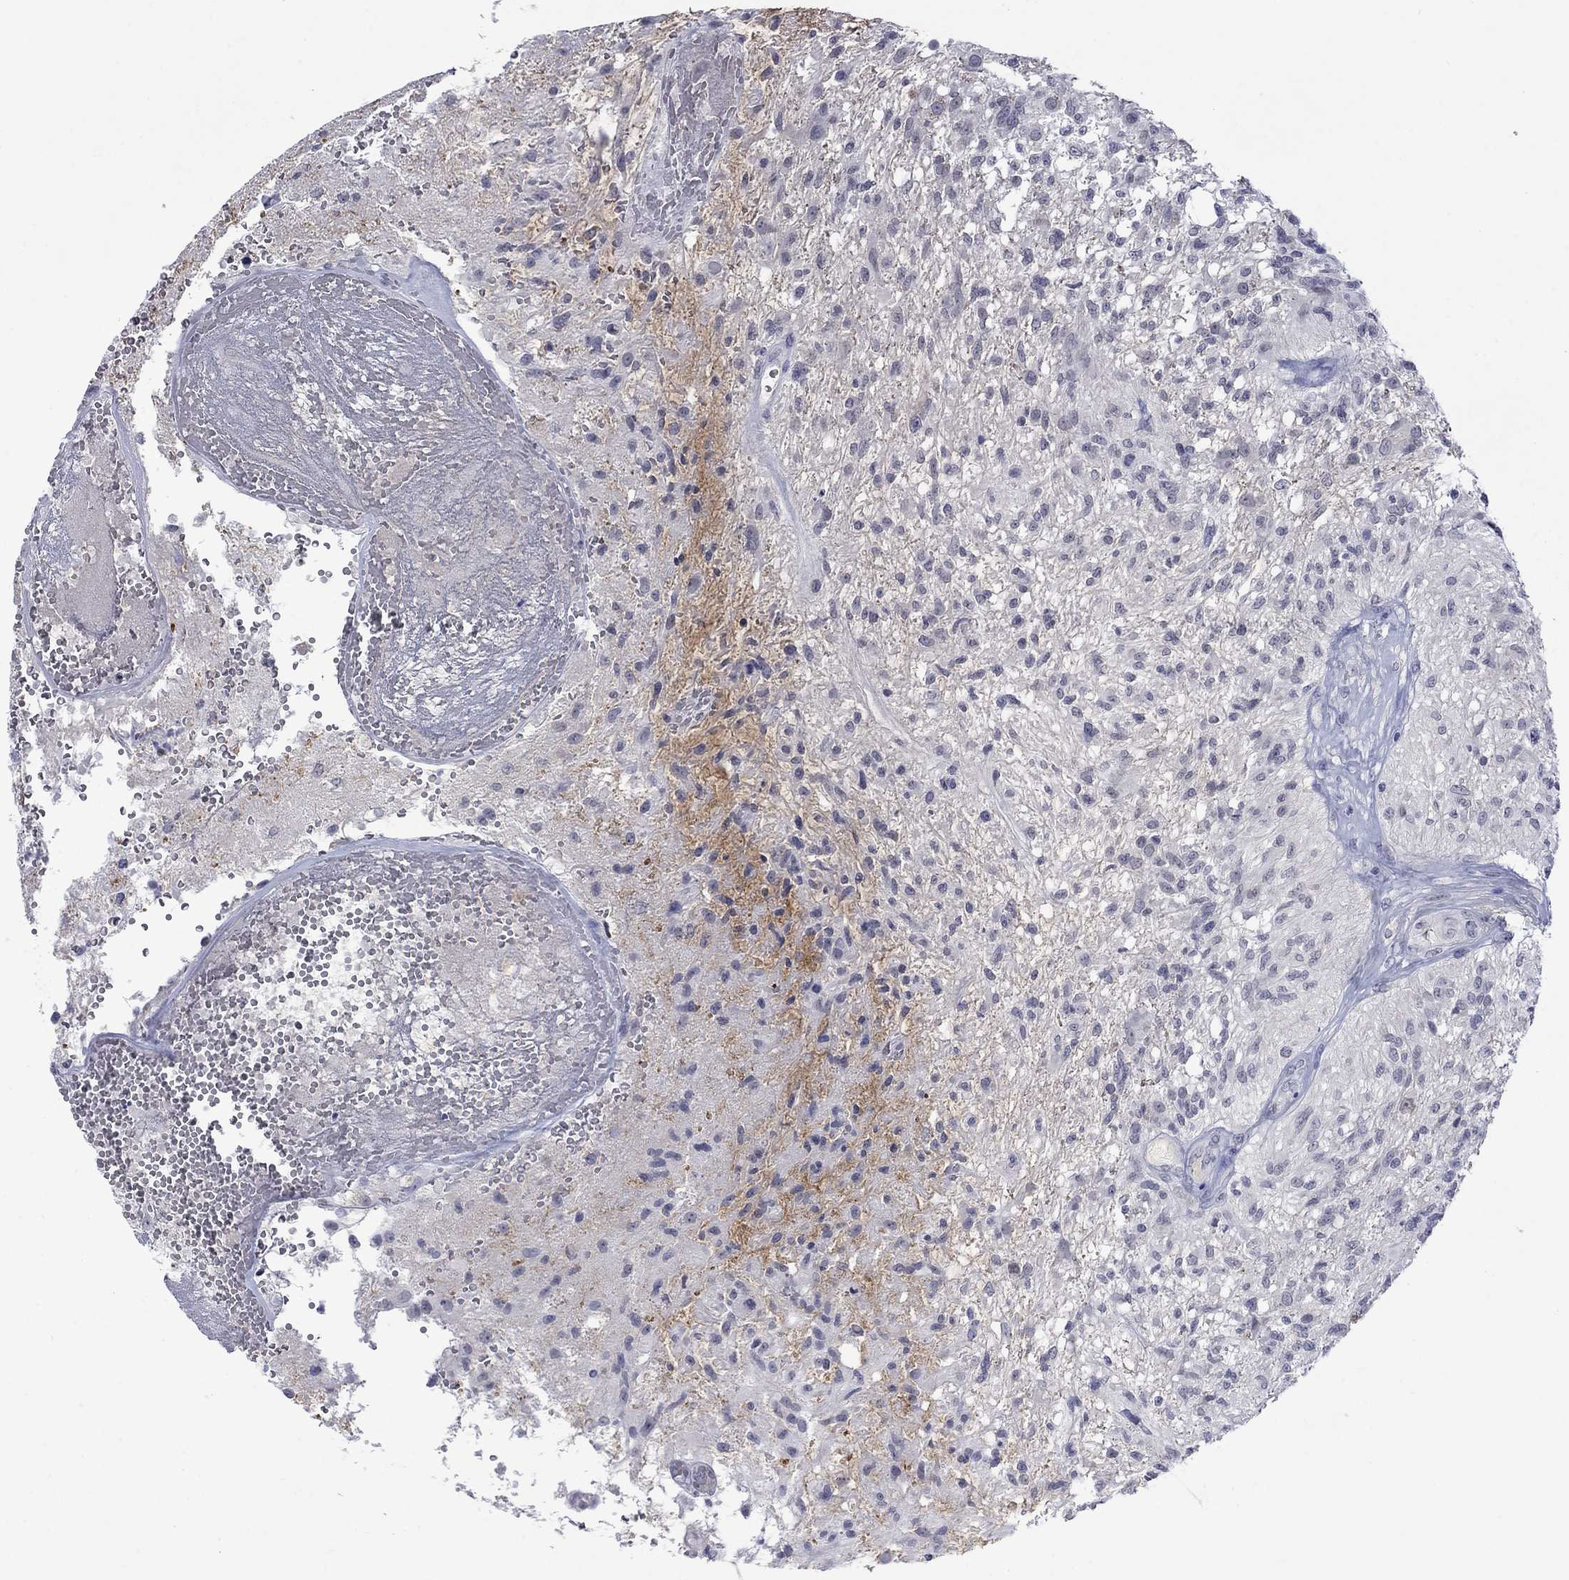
{"staining": {"intensity": "negative", "quantity": "none", "location": "none"}, "tissue": "glioma", "cell_type": "Tumor cells", "image_type": "cancer", "snomed": [{"axis": "morphology", "description": "Glioma, malignant, High grade"}, {"axis": "topography", "description": "Brain"}], "caption": "IHC photomicrograph of neoplastic tissue: malignant high-grade glioma stained with DAB (3,3'-diaminobenzidine) exhibits no significant protein positivity in tumor cells. Brightfield microscopy of IHC stained with DAB (3,3'-diaminobenzidine) (brown) and hematoxylin (blue), captured at high magnification.", "gene": "NSMF", "patient": {"sex": "male", "age": 56}}